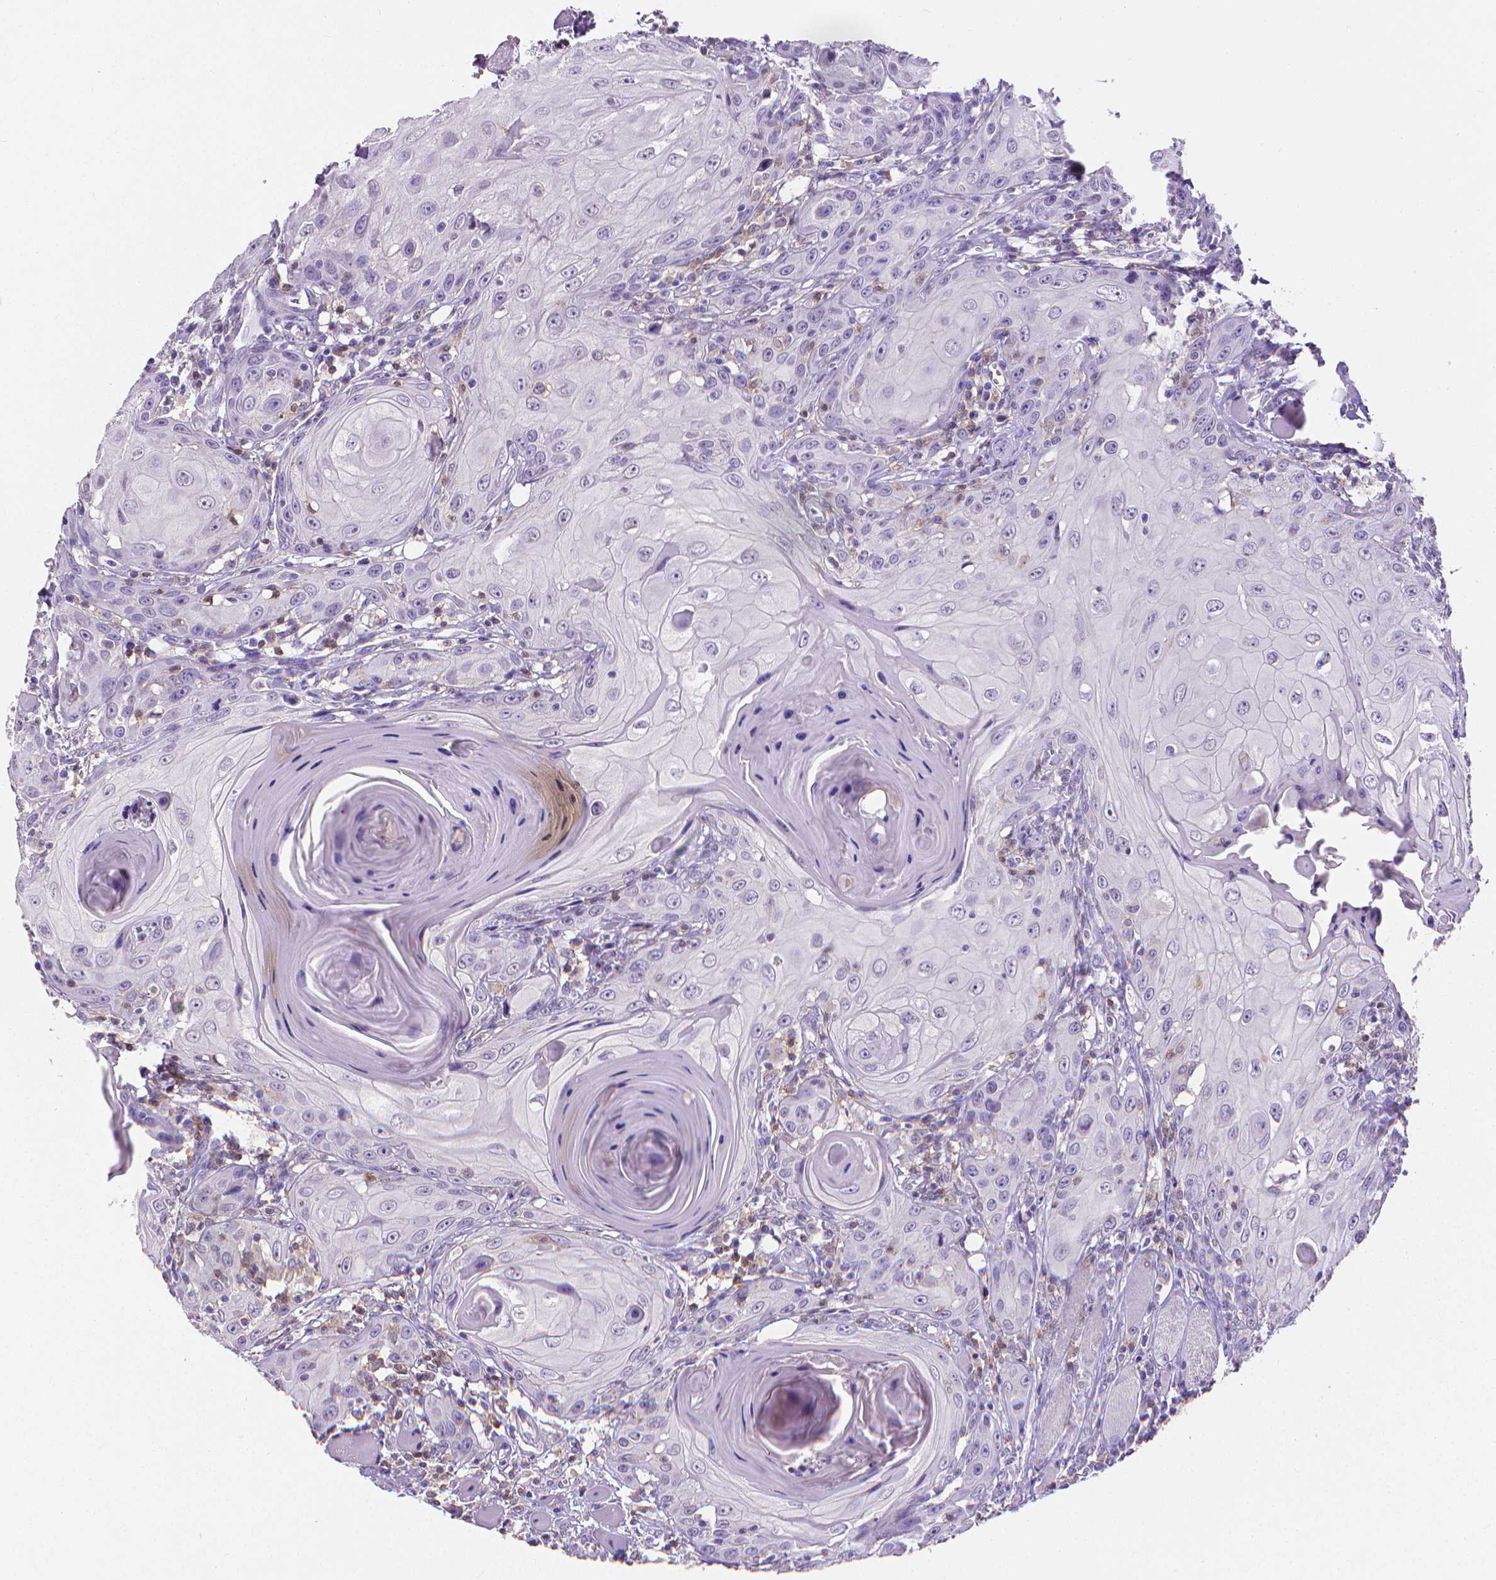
{"staining": {"intensity": "negative", "quantity": "none", "location": "none"}, "tissue": "head and neck cancer", "cell_type": "Tumor cells", "image_type": "cancer", "snomed": [{"axis": "morphology", "description": "Squamous cell carcinoma, NOS"}, {"axis": "topography", "description": "Head-Neck"}], "caption": "This is an immunohistochemistry image of human head and neck squamous cell carcinoma. There is no staining in tumor cells.", "gene": "CD4", "patient": {"sex": "female", "age": 80}}